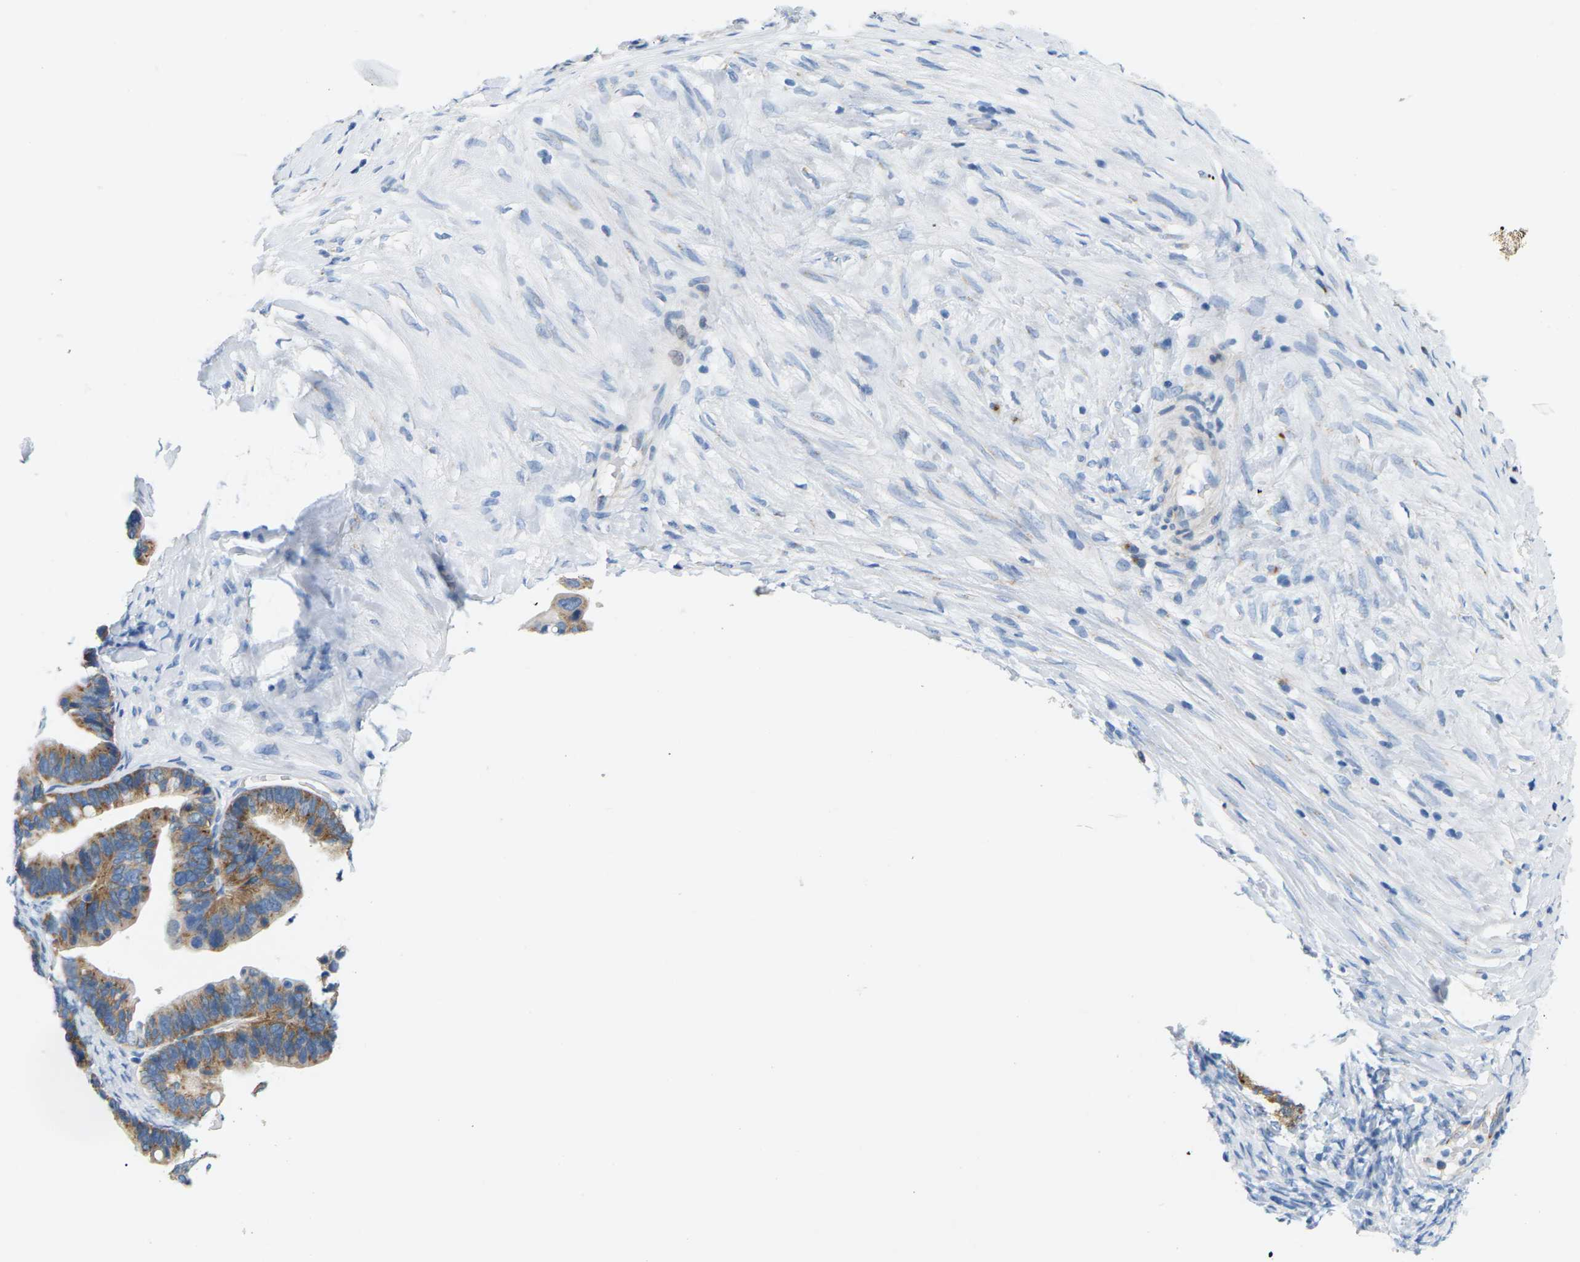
{"staining": {"intensity": "moderate", "quantity": ">75%", "location": "cytoplasmic/membranous"}, "tissue": "ovarian cancer", "cell_type": "Tumor cells", "image_type": "cancer", "snomed": [{"axis": "morphology", "description": "Cystadenocarcinoma, serous, NOS"}, {"axis": "topography", "description": "Ovary"}], "caption": "Ovarian cancer (serous cystadenocarcinoma) stained with immunohistochemistry (IHC) displays moderate cytoplasmic/membranous expression in approximately >75% of tumor cells.", "gene": "SYNGR2", "patient": {"sex": "female", "age": 56}}